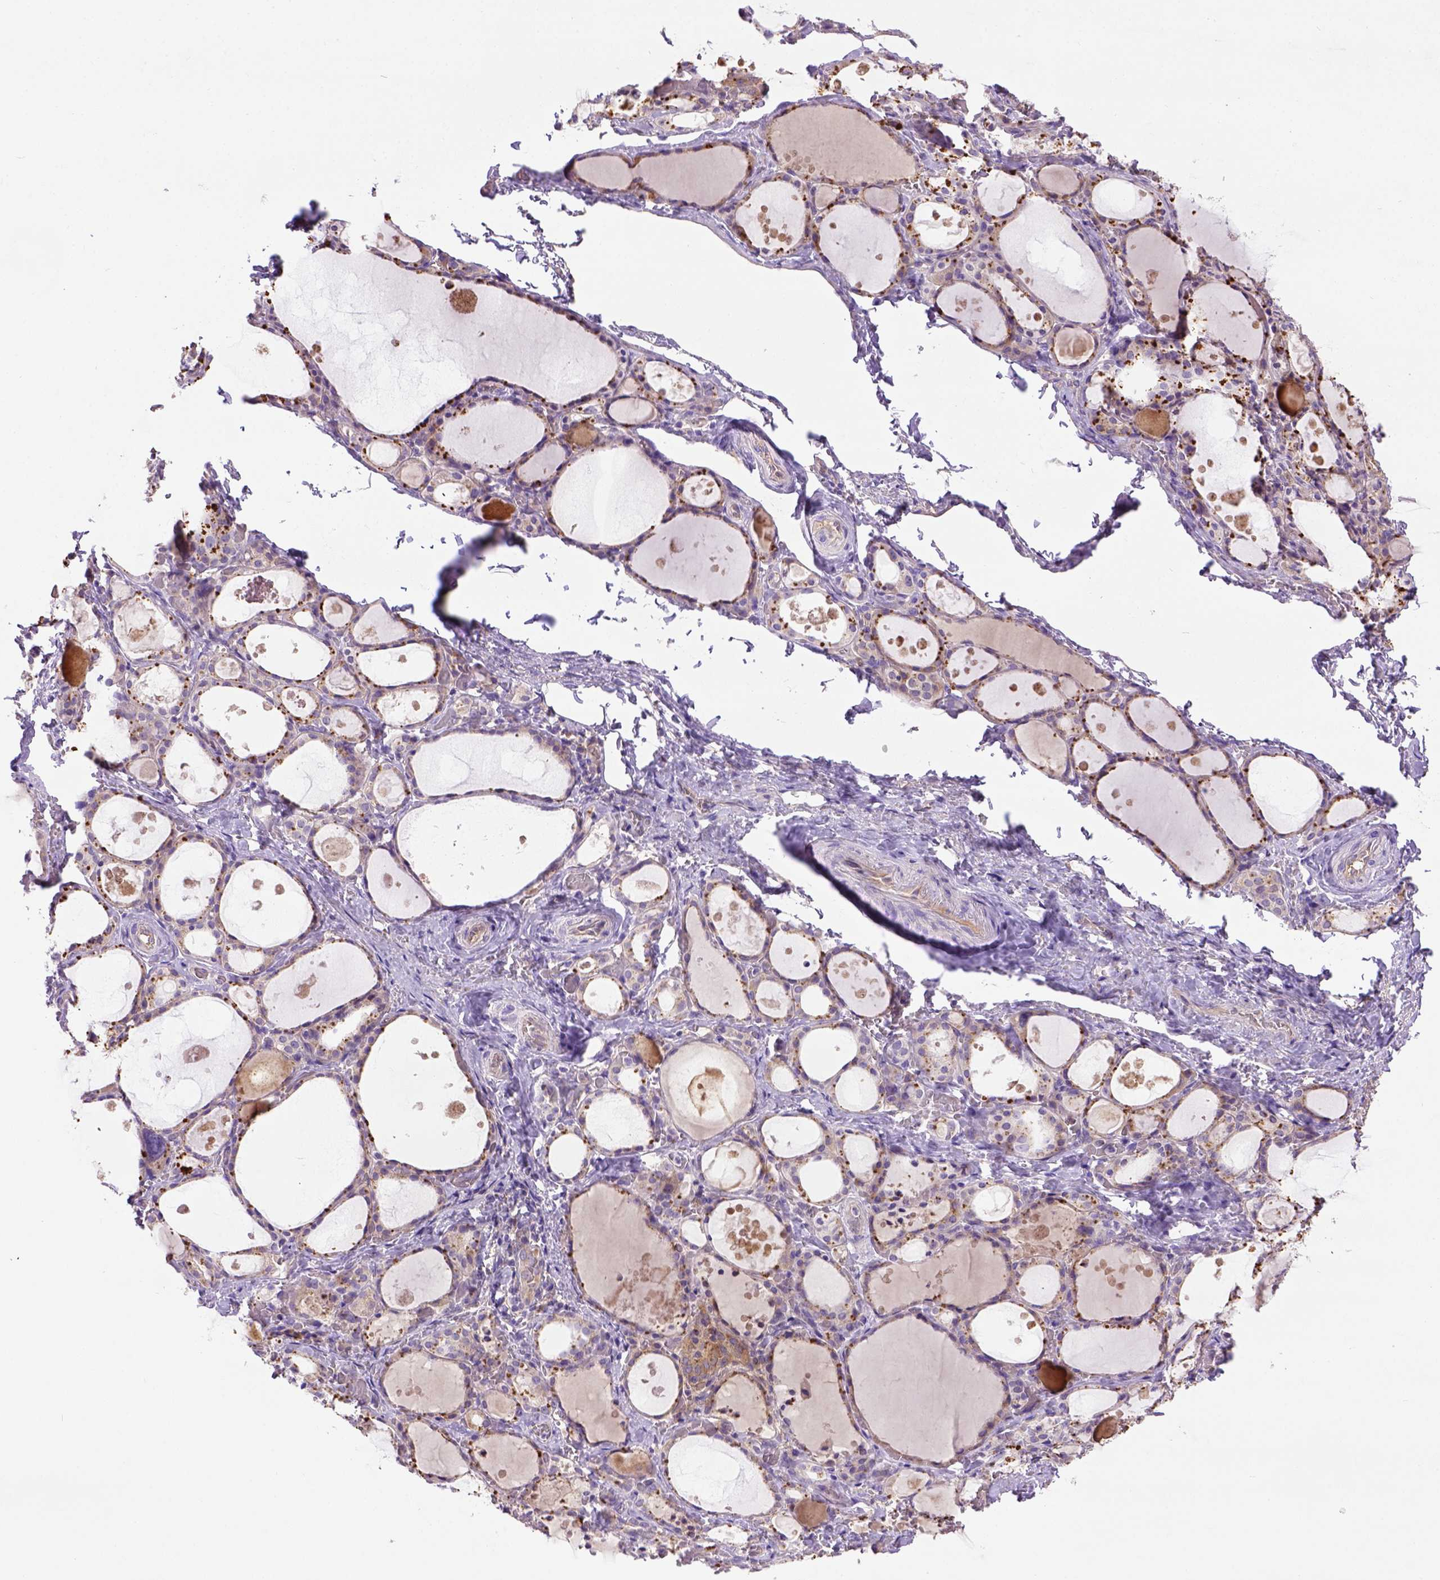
{"staining": {"intensity": "moderate", "quantity": "25%-75%", "location": "cytoplasmic/membranous"}, "tissue": "thyroid gland", "cell_type": "Glandular cells", "image_type": "normal", "snomed": [{"axis": "morphology", "description": "Normal tissue, NOS"}, {"axis": "topography", "description": "Thyroid gland"}], "caption": "IHC (DAB) staining of benign human thyroid gland demonstrates moderate cytoplasmic/membranous protein expression in approximately 25%-75% of glandular cells. (Stains: DAB (3,3'-diaminobenzidine) in brown, nuclei in blue, Microscopy: brightfield microscopy at high magnification).", "gene": "DEPDC1B", "patient": {"sex": "male", "age": 68}}